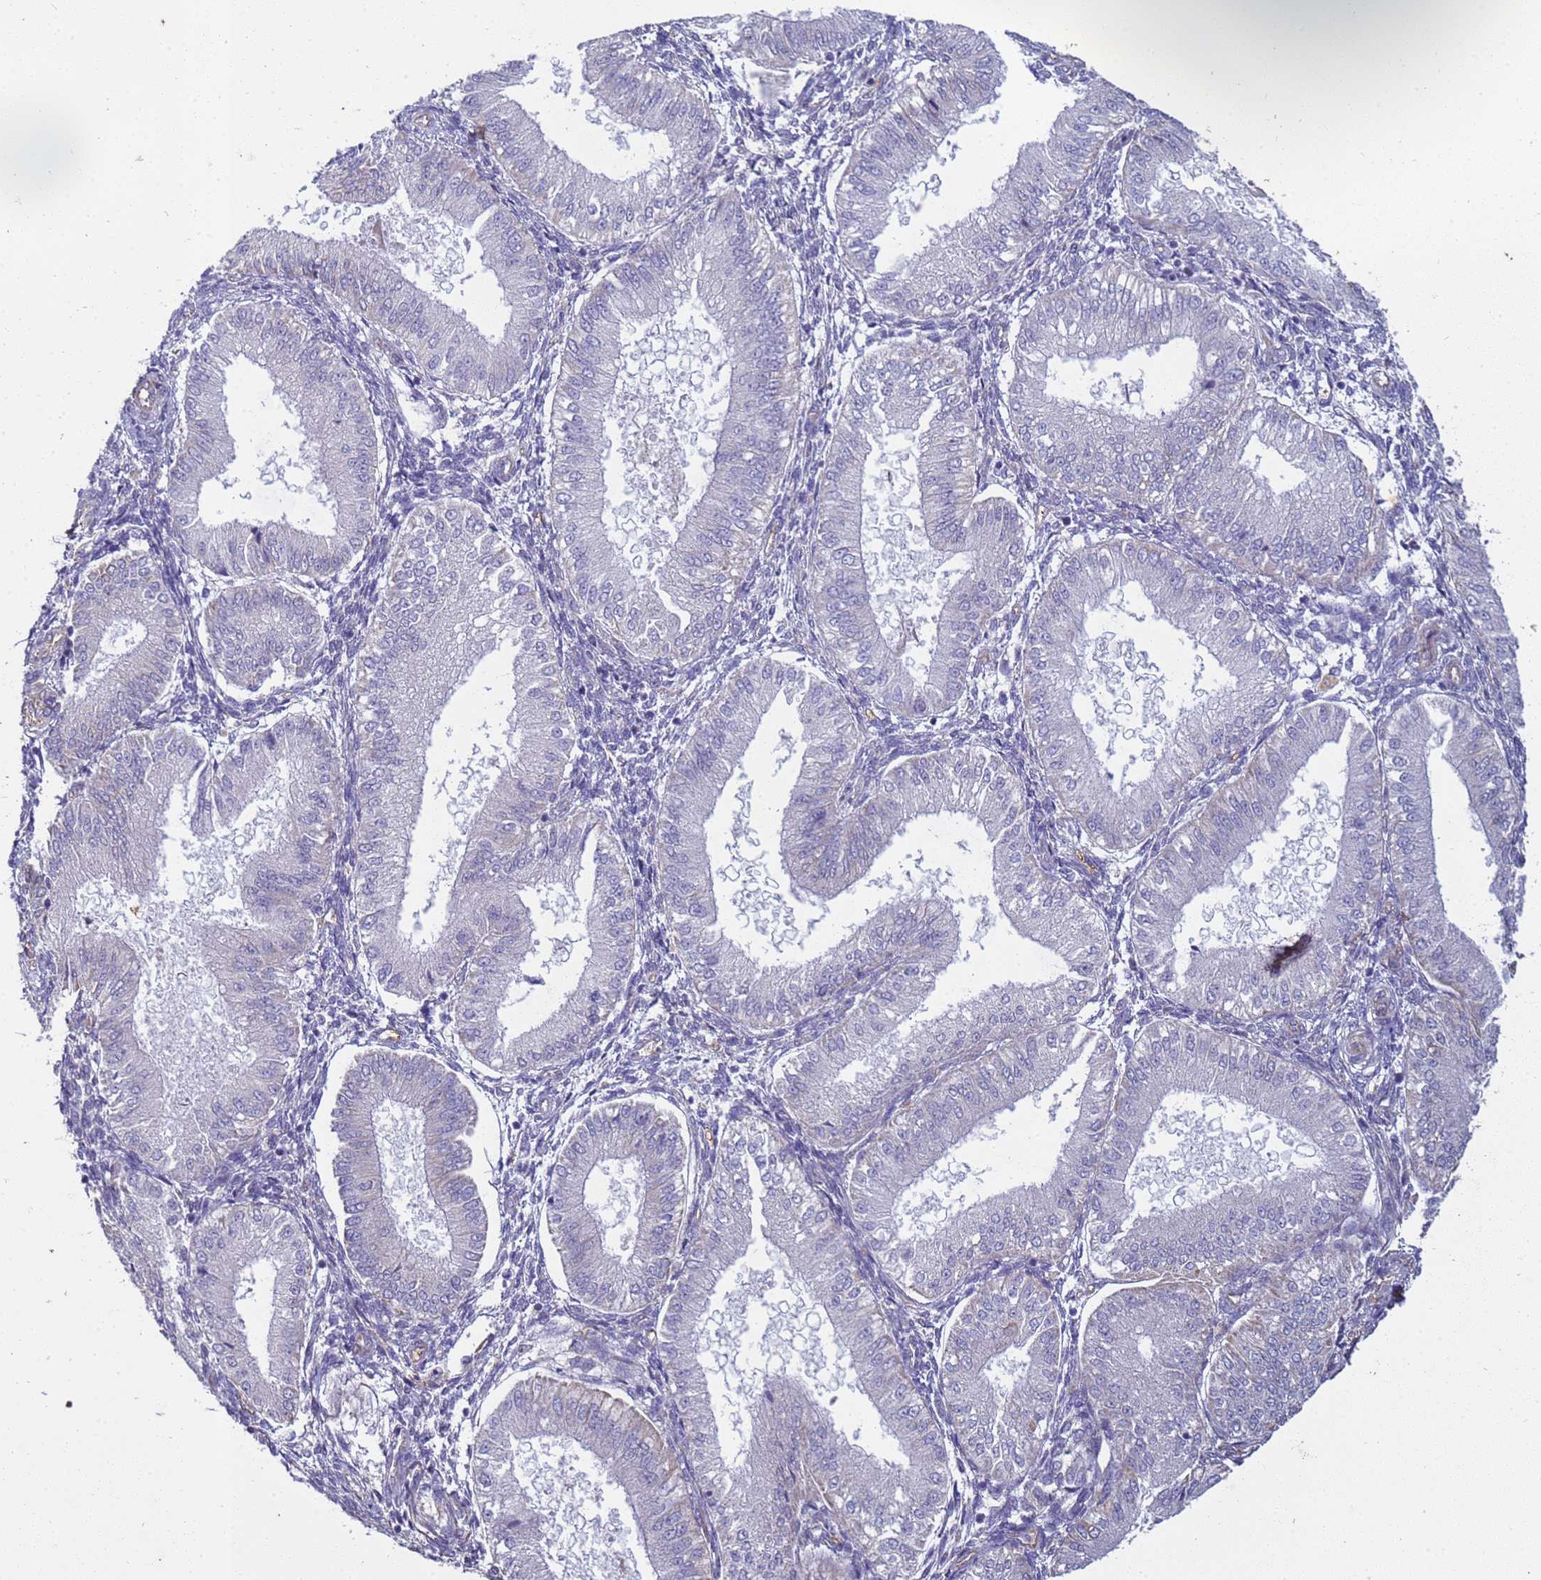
{"staining": {"intensity": "negative", "quantity": "none", "location": "none"}, "tissue": "endometrium", "cell_type": "Cells in endometrial stroma", "image_type": "normal", "snomed": [{"axis": "morphology", "description": "Normal tissue, NOS"}, {"axis": "topography", "description": "Endometrium"}], "caption": "Immunohistochemistry image of benign endometrium: human endometrium stained with DAB (3,3'-diaminobenzidine) exhibits no significant protein expression in cells in endometrial stroma. The staining is performed using DAB (3,3'-diaminobenzidine) brown chromogen with nuclei counter-stained in using hematoxylin.", "gene": "SGIP1", "patient": {"sex": "female", "age": 39}}